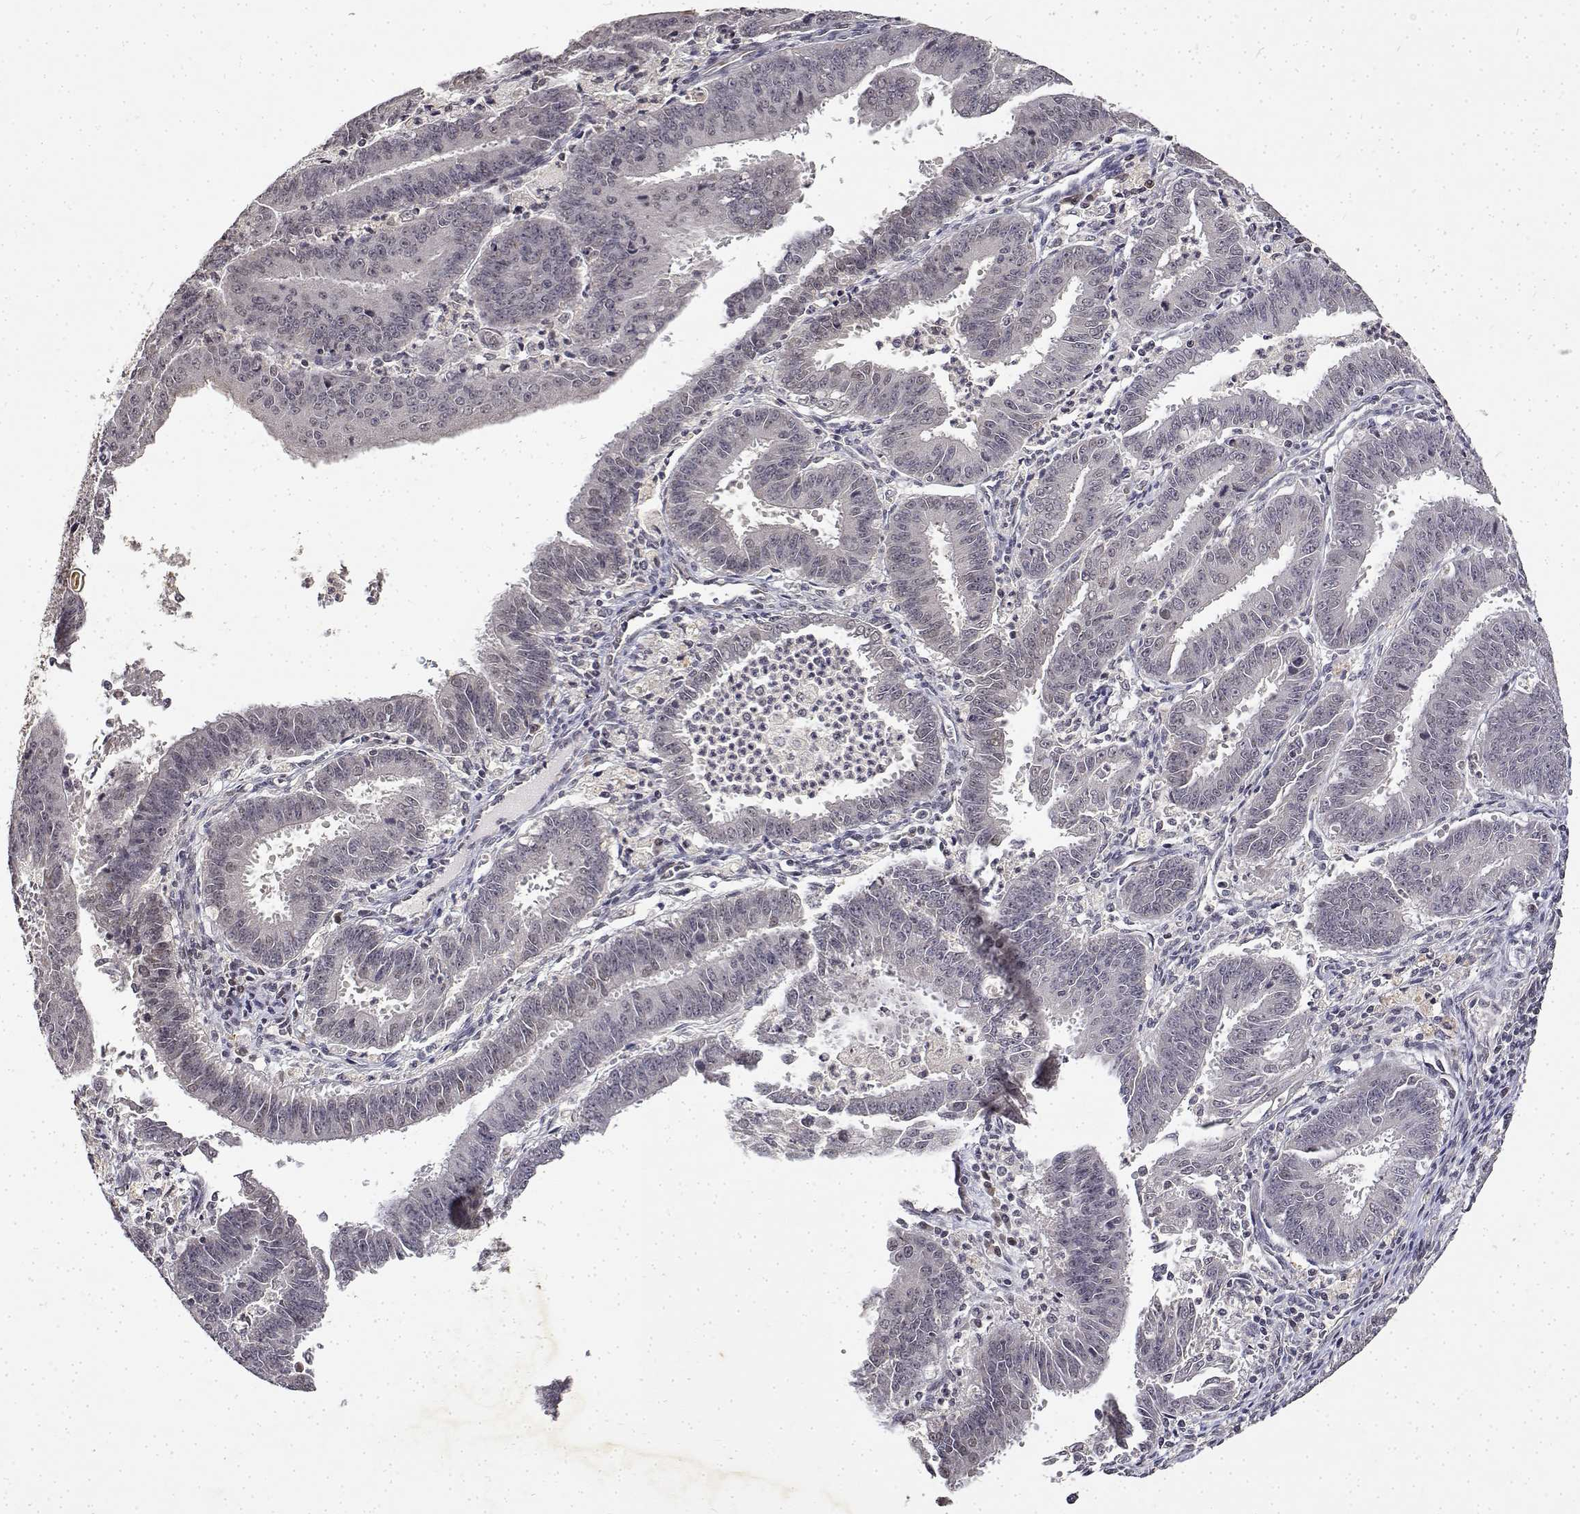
{"staining": {"intensity": "negative", "quantity": "none", "location": "none"}, "tissue": "endometrial cancer", "cell_type": "Tumor cells", "image_type": "cancer", "snomed": [{"axis": "morphology", "description": "Adenocarcinoma, NOS"}, {"axis": "topography", "description": "Endometrium"}], "caption": "A high-resolution photomicrograph shows immunohistochemistry (IHC) staining of endometrial cancer (adenocarcinoma), which displays no significant expression in tumor cells. The staining was performed using DAB to visualize the protein expression in brown, while the nuclei were stained in blue with hematoxylin (Magnification: 20x).", "gene": "BDNF", "patient": {"sex": "female", "age": 73}}